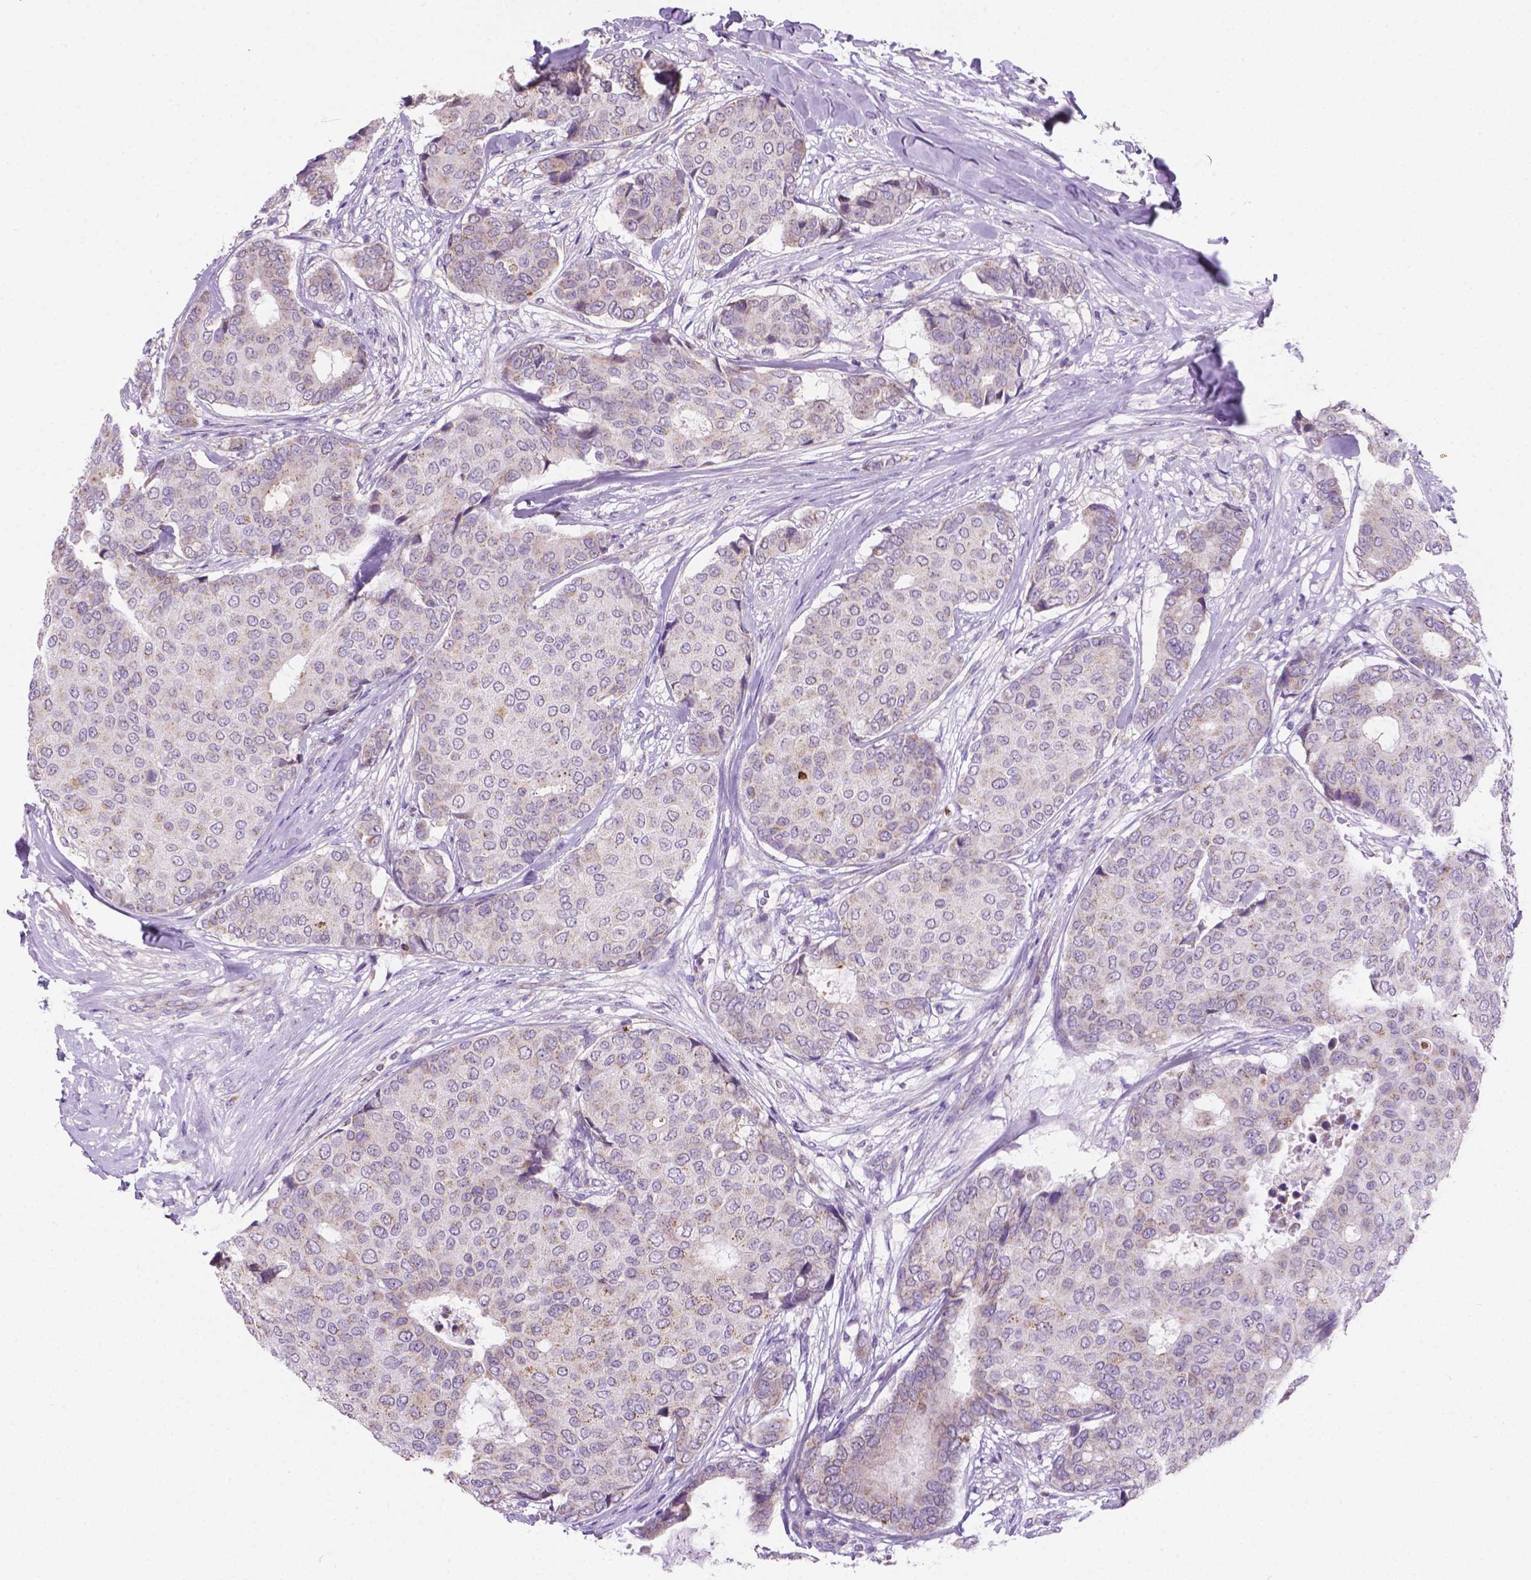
{"staining": {"intensity": "negative", "quantity": "none", "location": "none"}, "tissue": "breast cancer", "cell_type": "Tumor cells", "image_type": "cancer", "snomed": [{"axis": "morphology", "description": "Duct carcinoma"}, {"axis": "topography", "description": "Breast"}], "caption": "Image shows no significant protein staining in tumor cells of breast cancer.", "gene": "CSPG5", "patient": {"sex": "female", "age": 75}}